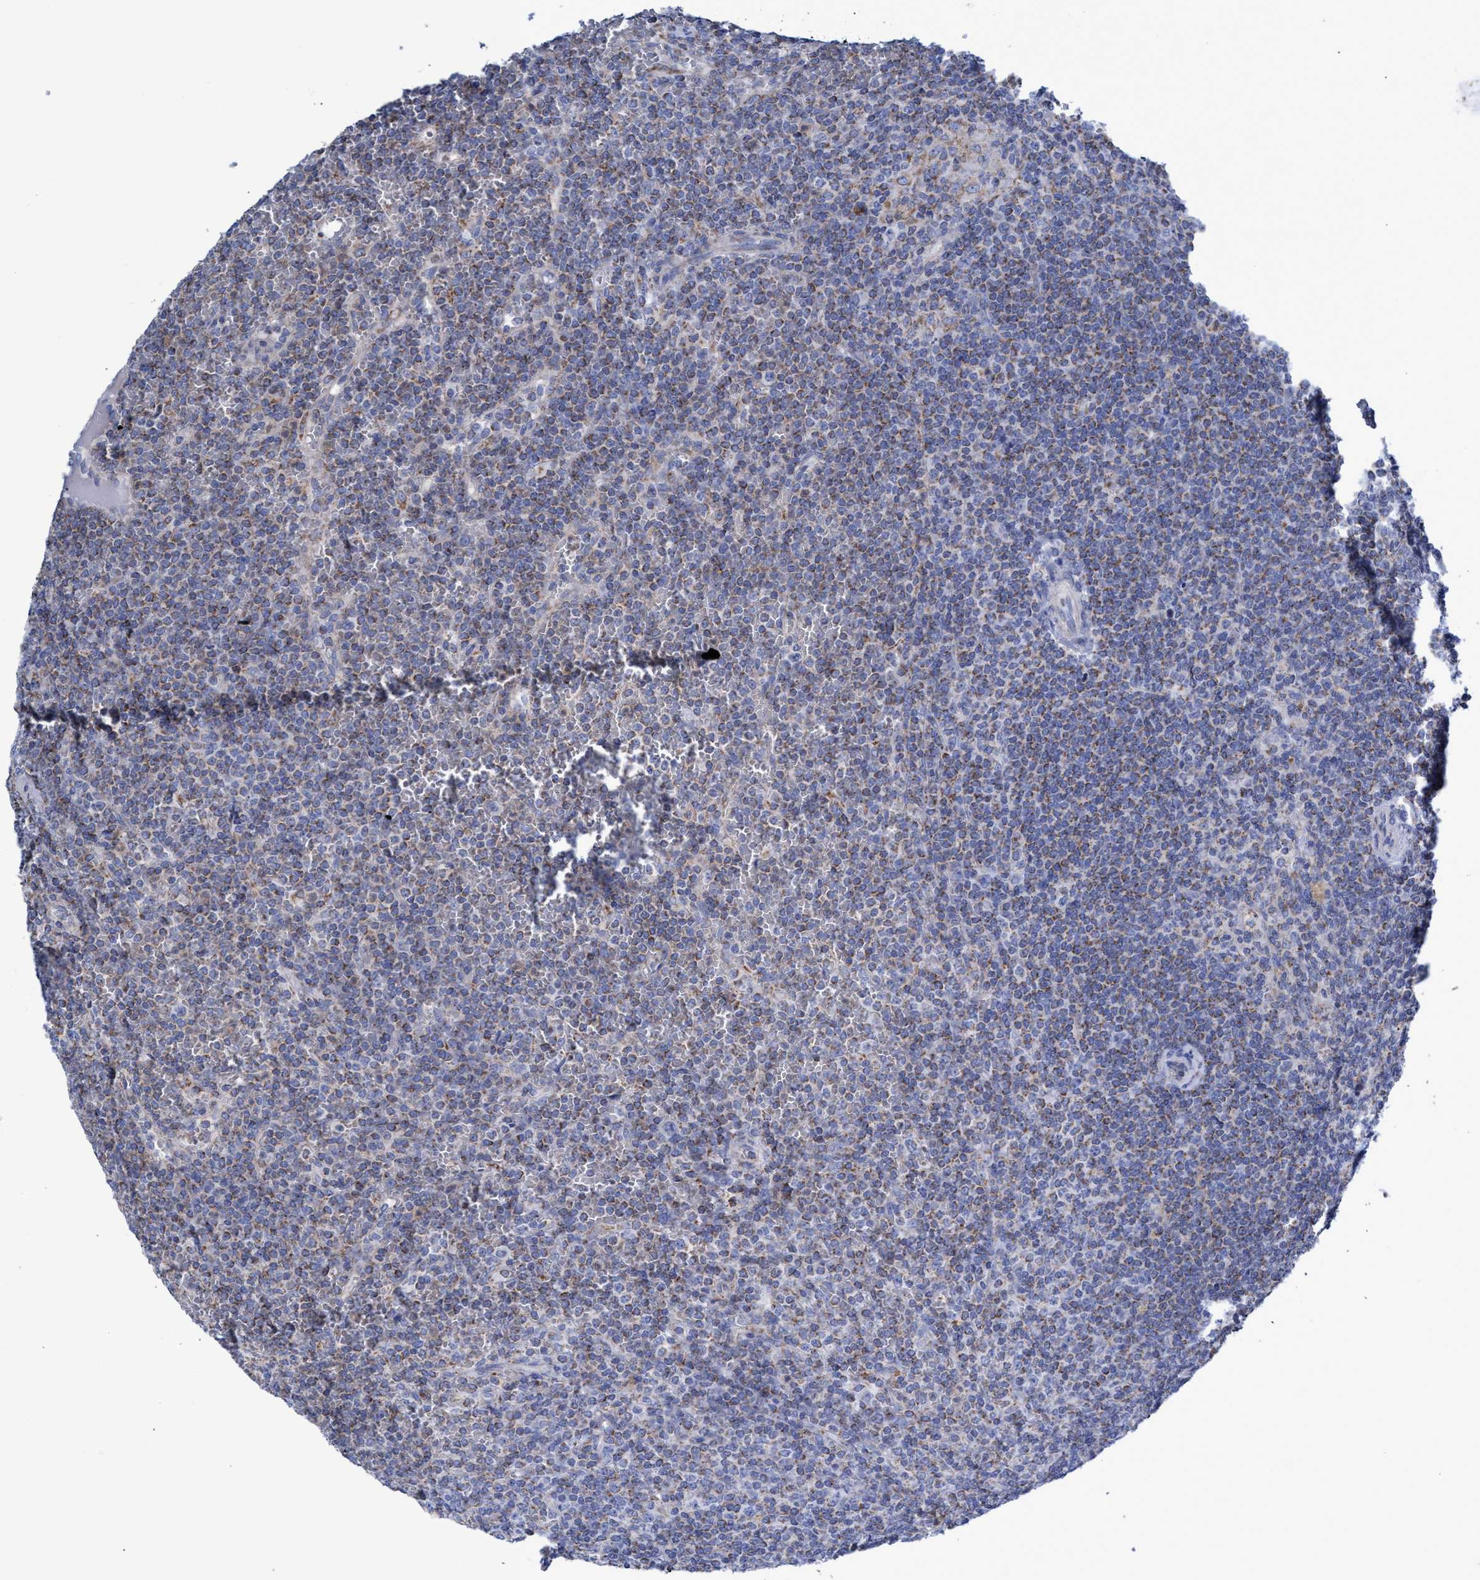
{"staining": {"intensity": "weak", "quantity": "25%-75%", "location": "cytoplasmic/membranous"}, "tissue": "lymphoma", "cell_type": "Tumor cells", "image_type": "cancer", "snomed": [{"axis": "morphology", "description": "Malignant lymphoma, non-Hodgkin's type, Low grade"}, {"axis": "topography", "description": "Spleen"}], "caption": "IHC (DAB) staining of low-grade malignant lymphoma, non-Hodgkin's type displays weak cytoplasmic/membranous protein positivity in about 25%-75% of tumor cells.", "gene": "ZNF750", "patient": {"sex": "female", "age": 19}}